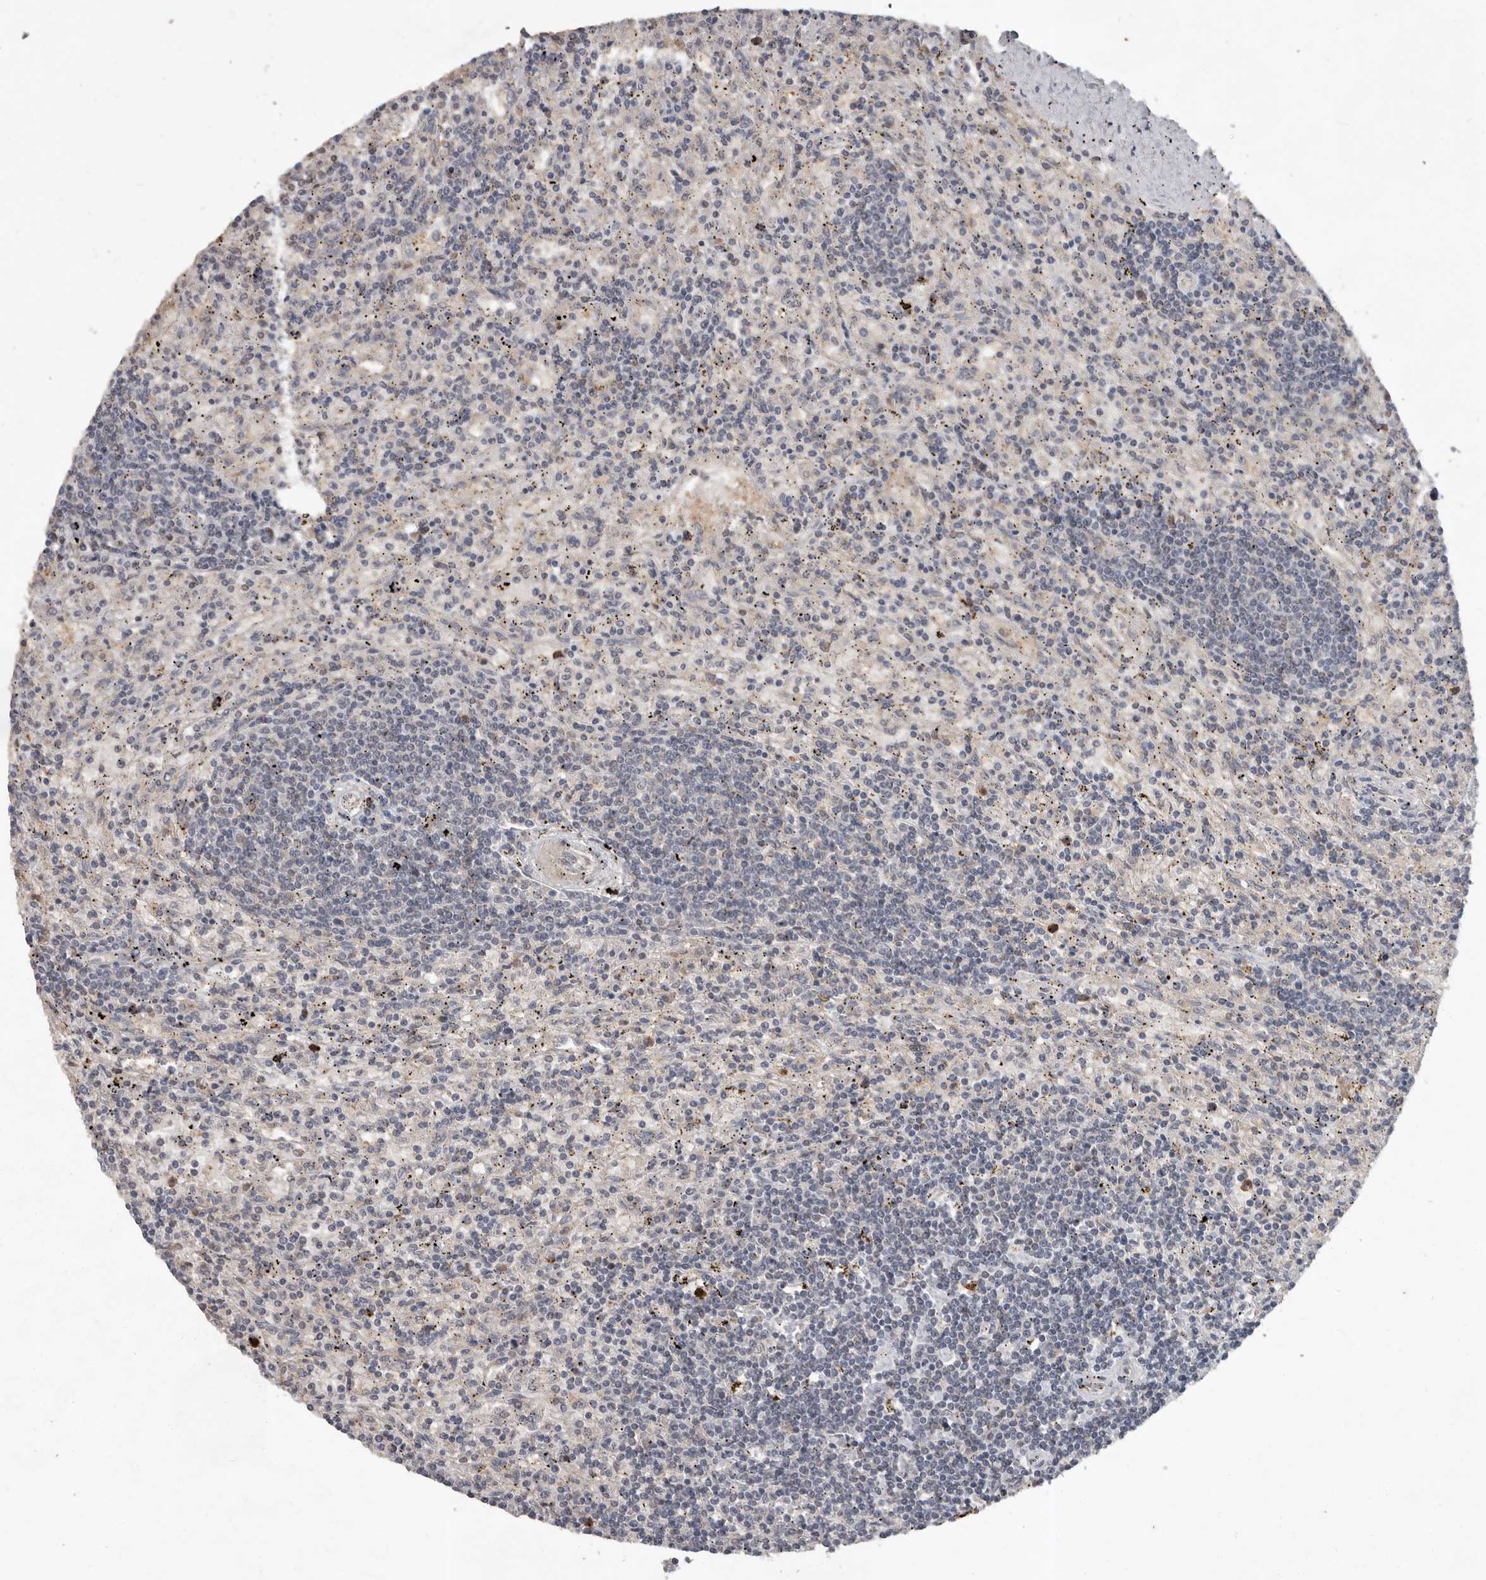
{"staining": {"intensity": "negative", "quantity": "none", "location": "none"}, "tissue": "lymphoma", "cell_type": "Tumor cells", "image_type": "cancer", "snomed": [{"axis": "morphology", "description": "Malignant lymphoma, non-Hodgkin's type, Low grade"}, {"axis": "topography", "description": "Spleen"}], "caption": "Tumor cells show no significant protein staining in low-grade malignant lymphoma, non-Hodgkin's type. The staining was performed using DAB (3,3'-diaminobenzidine) to visualize the protein expression in brown, while the nuclei were stained in blue with hematoxylin (Magnification: 20x).", "gene": "MTF1", "patient": {"sex": "male", "age": 76}}